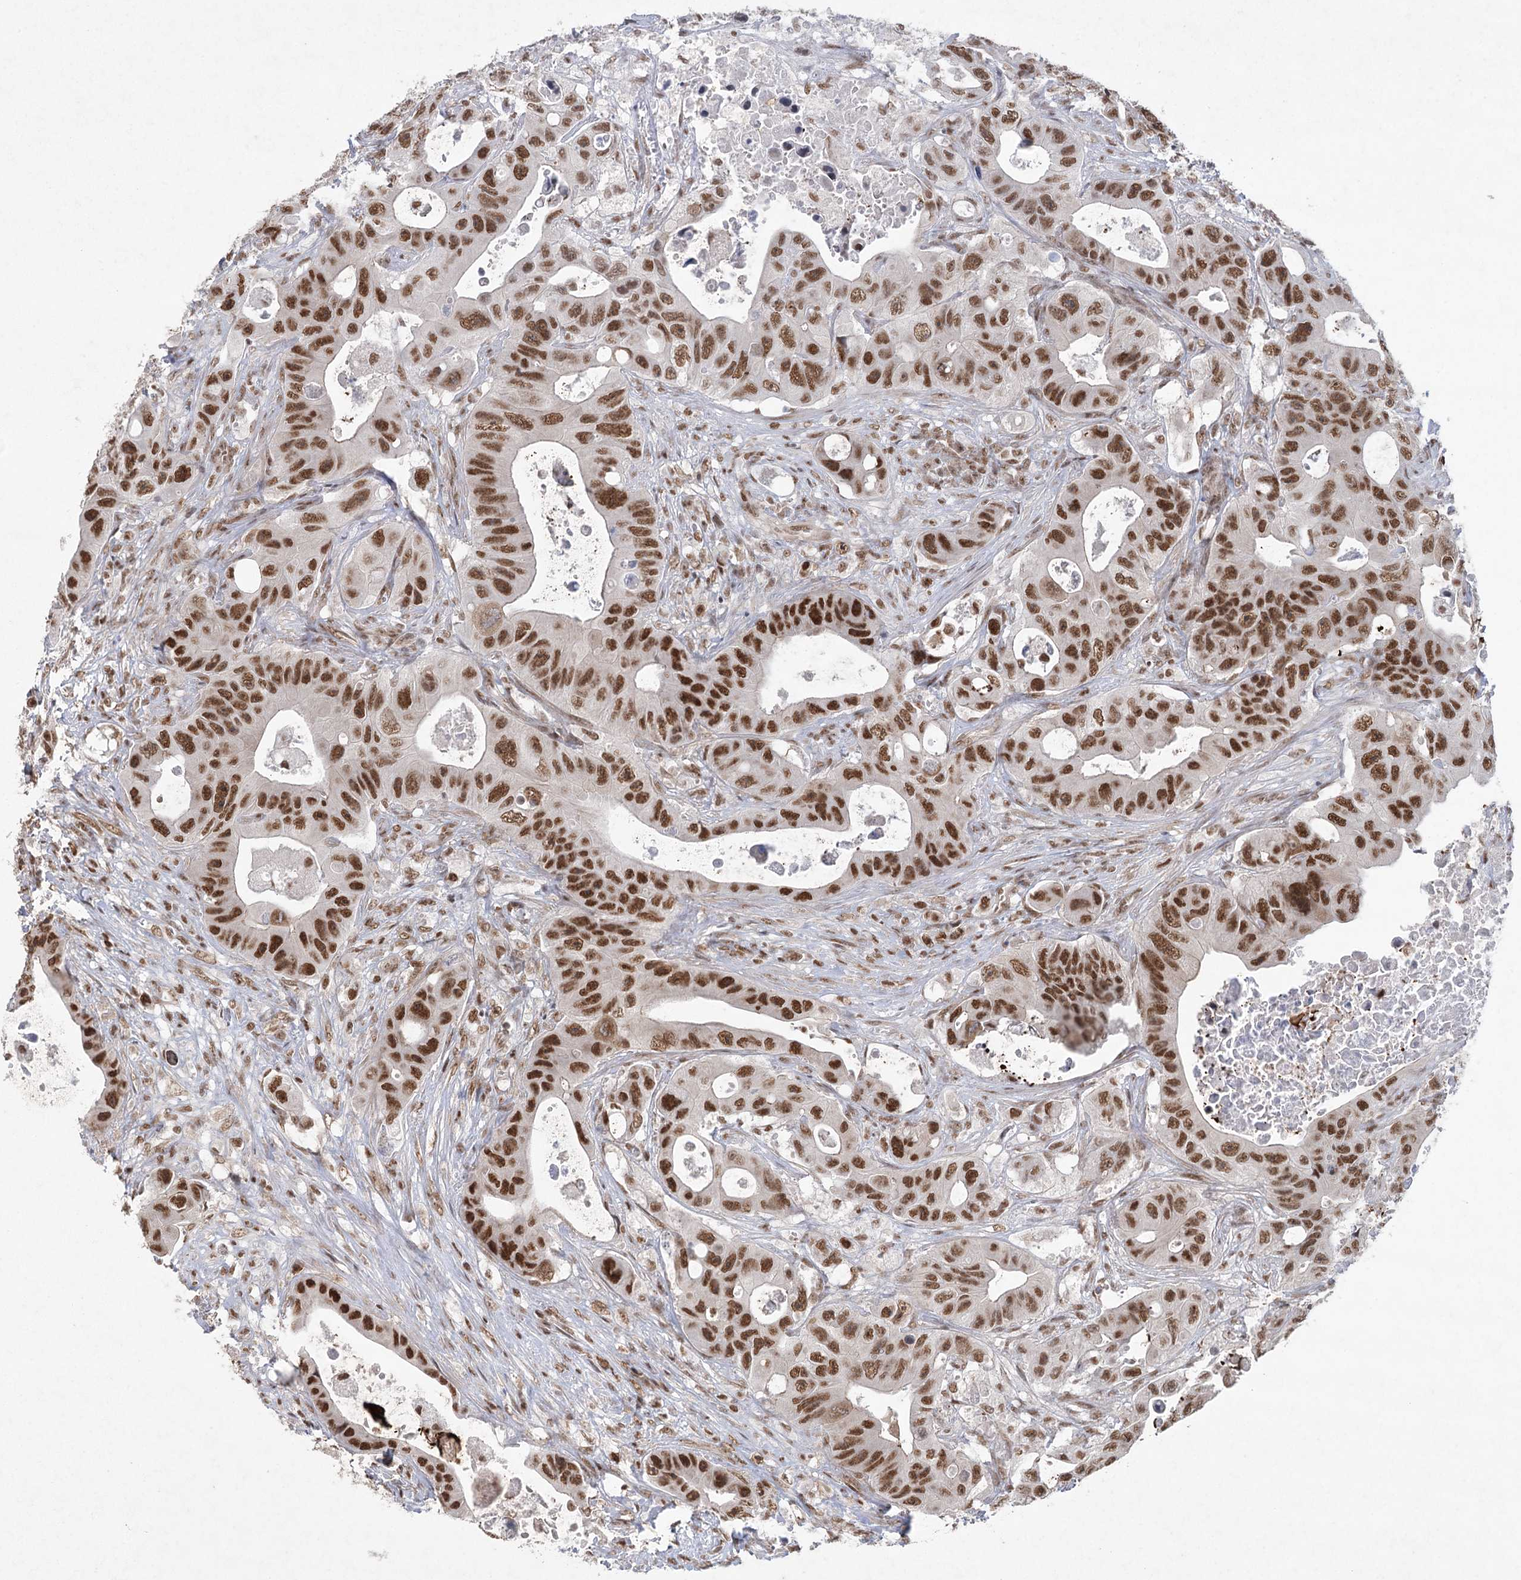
{"staining": {"intensity": "strong", "quantity": ">75%", "location": "nuclear"}, "tissue": "colorectal cancer", "cell_type": "Tumor cells", "image_type": "cancer", "snomed": [{"axis": "morphology", "description": "Adenocarcinoma, NOS"}, {"axis": "topography", "description": "Colon"}], "caption": "An image showing strong nuclear positivity in about >75% of tumor cells in adenocarcinoma (colorectal), as visualized by brown immunohistochemical staining.", "gene": "ZCCHC8", "patient": {"sex": "female", "age": 46}}